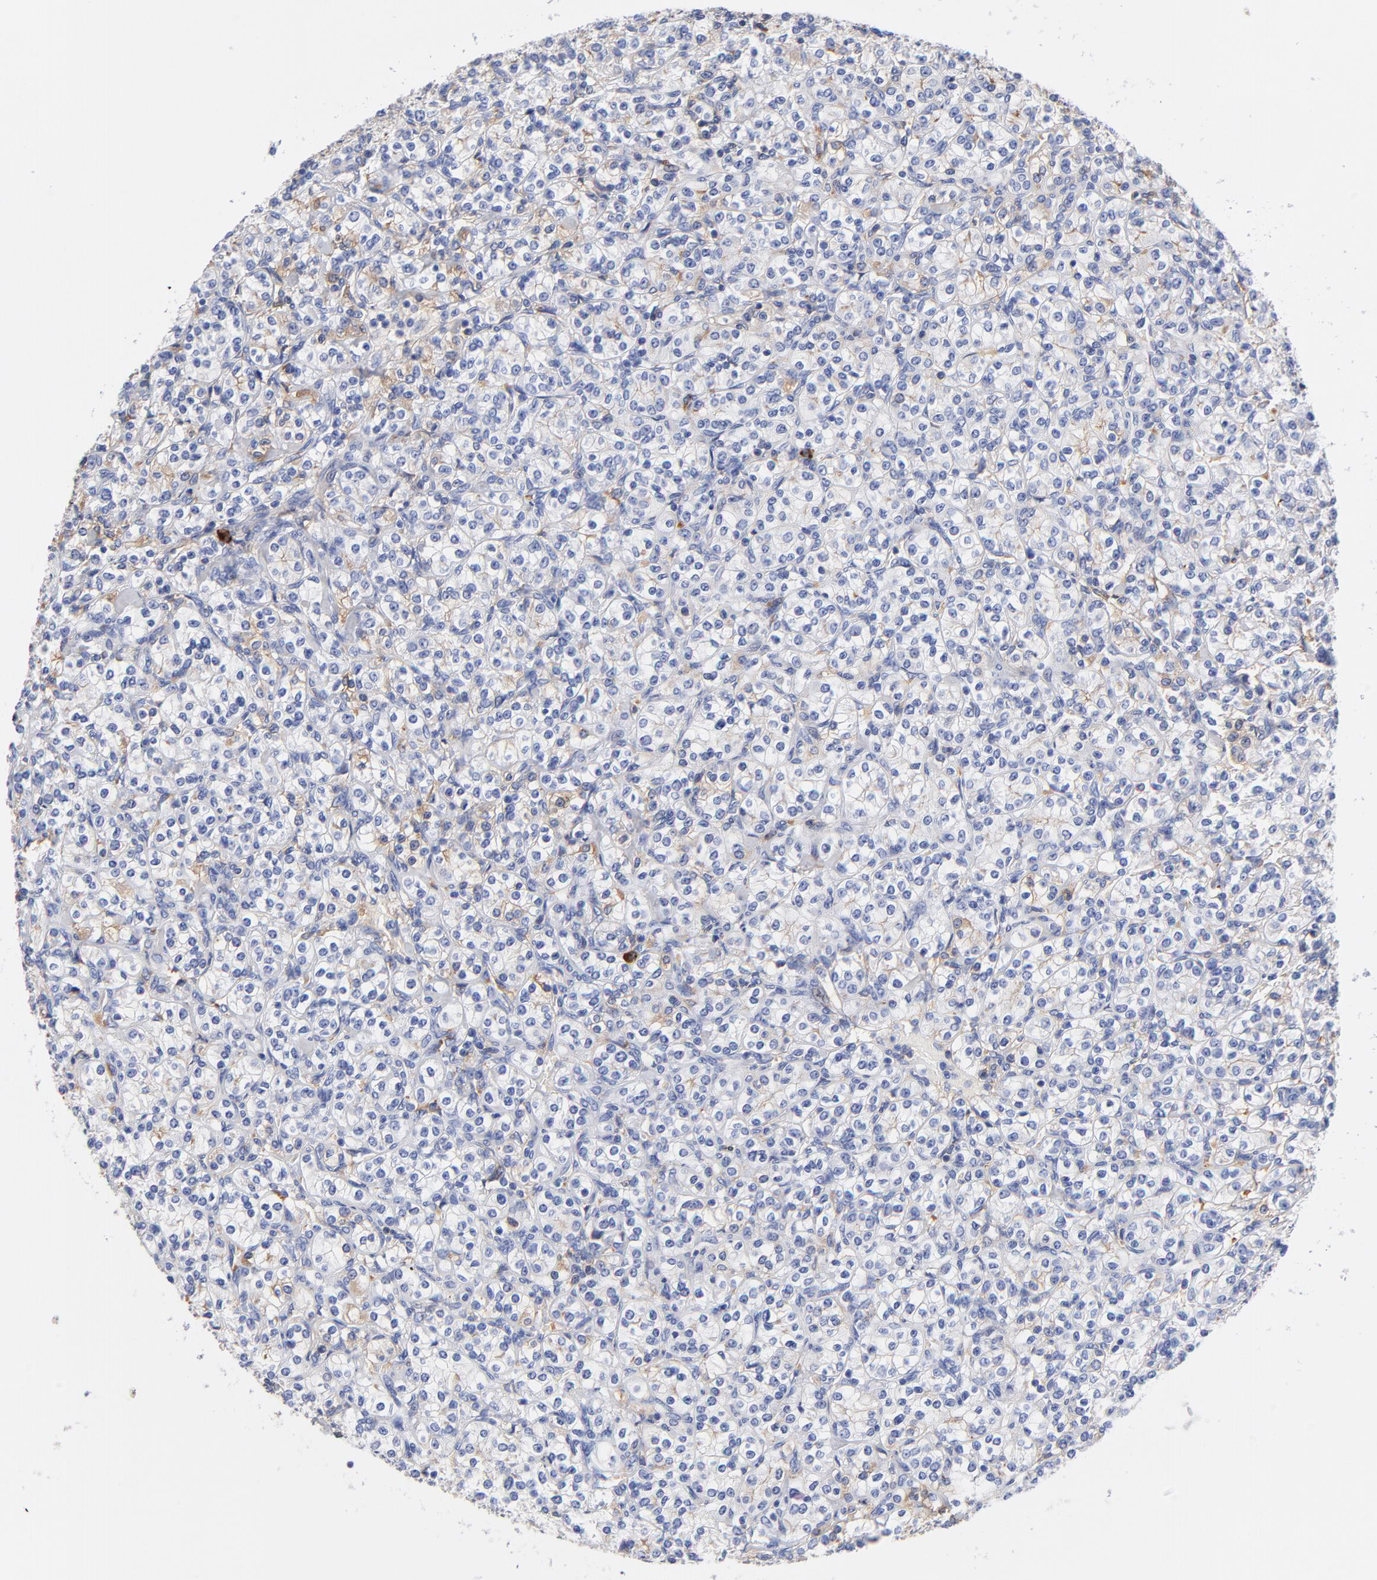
{"staining": {"intensity": "weak", "quantity": "<25%", "location": "cytoplasmic/membranous"}, "tissue": "renal cancer", "cell_type": "Tumor cells", "image_type": "cancer", "snomed": [{"axis": "morphology", "description": "Adenocarcinoma, NOS"}, {"axis": "topography", "description": "Kidney"}], "caption": "Tumor cells are negative for brown protein staining in adenocarcinoma (renal).", "gene": "IGLV3-10", "patient": {"sex": "male", "age": 77}}